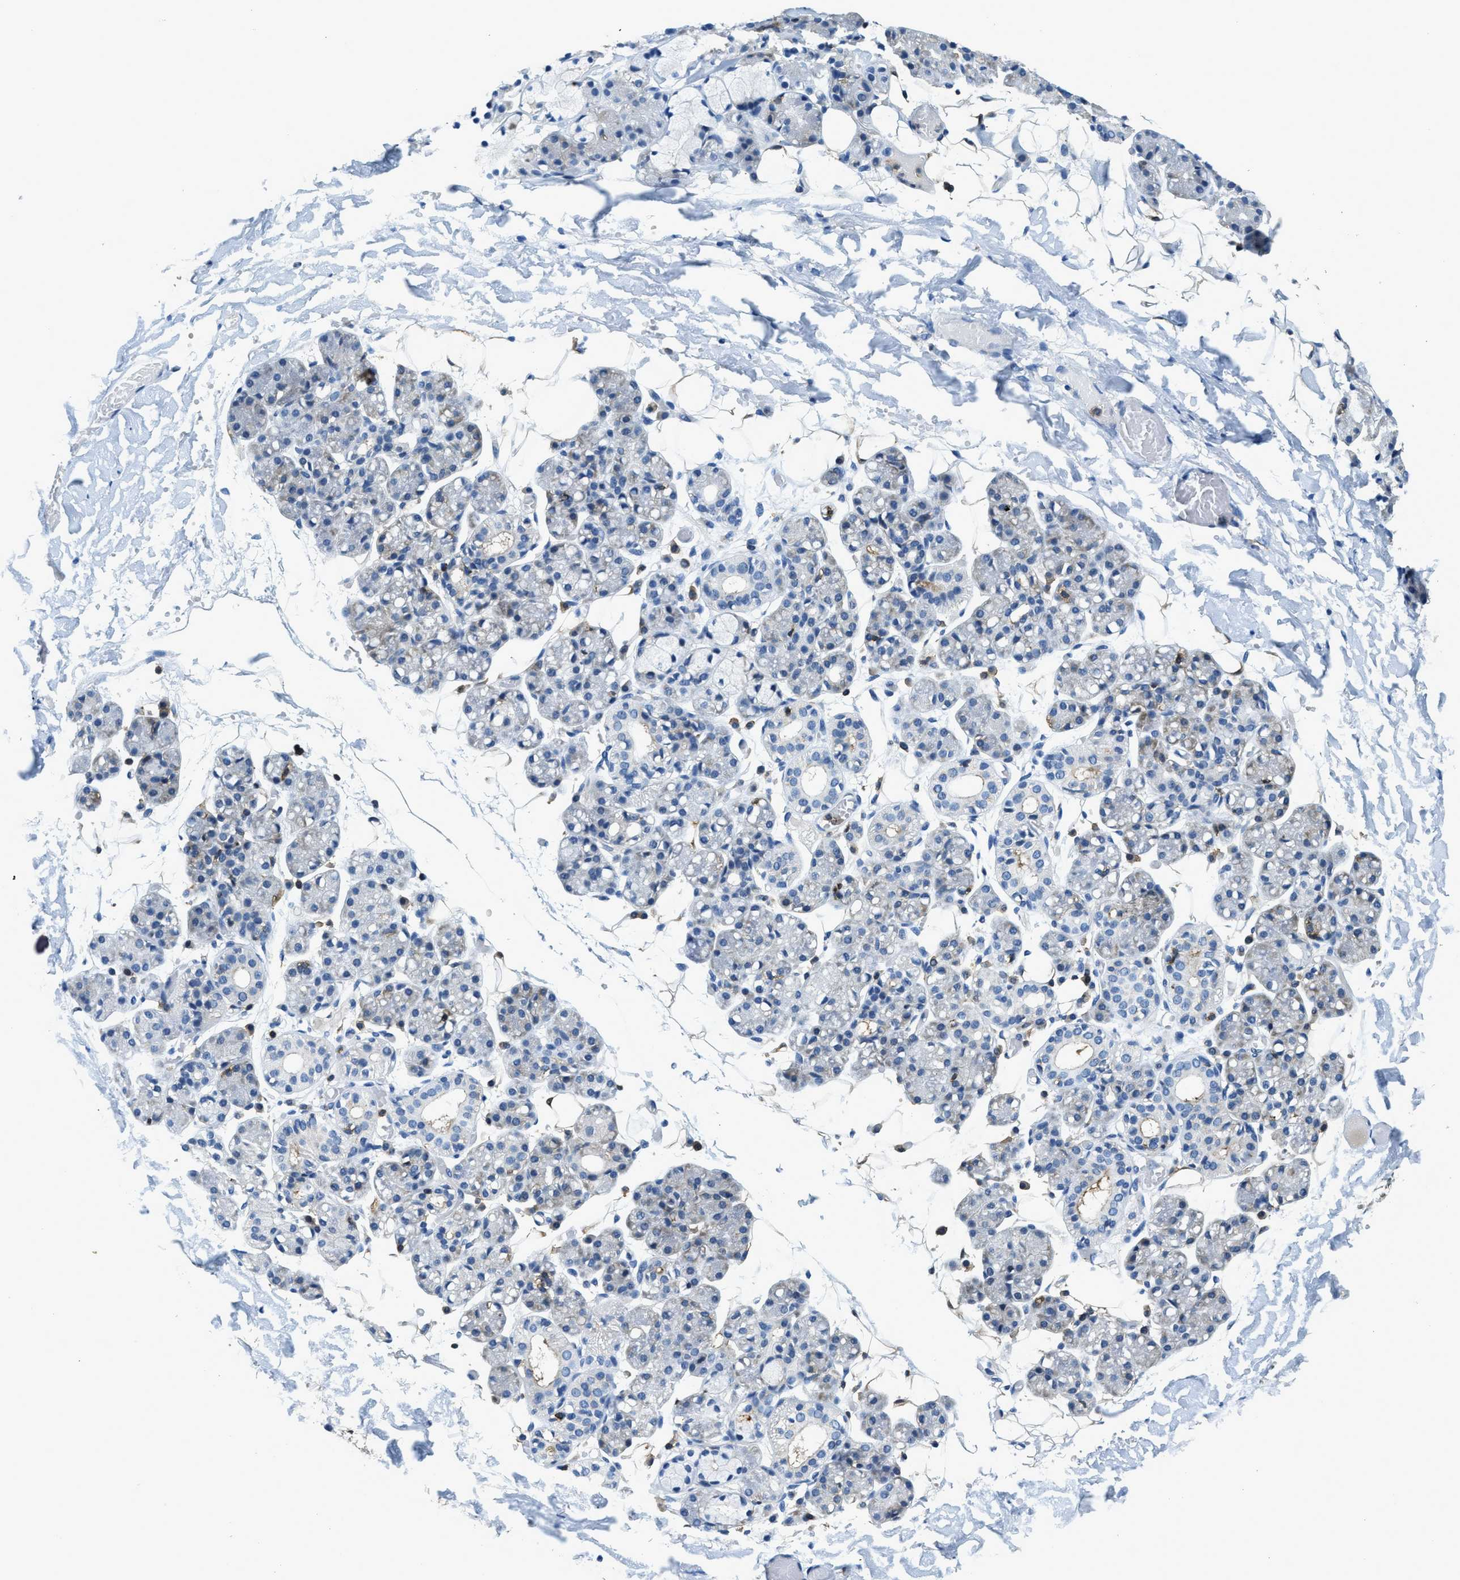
{"staining": {"intensity": "negative", "quantity": "none", "location": "none"}, "tissue": "salivary gland", "cell_type": "Glandular cells", "image_type": "normal", "snomed": [{"axis": "morphology", "description": "Normal tissue, NOS"}, {"axis": "topography", "description": "Salivary gland"}], "caption": "DAB immunohistochemical staining of normal salivary gland reveals no significant expression in glandular cells. The staining was performed using DAB (3,3'-diaminobenzidine) to visualize the protein expression in brown, while the nuclei were stained in blue with hematoxylin (Magnification: 20x).", "gene": "MYO1G", "patient": {"sex": "male", "age": 63}}